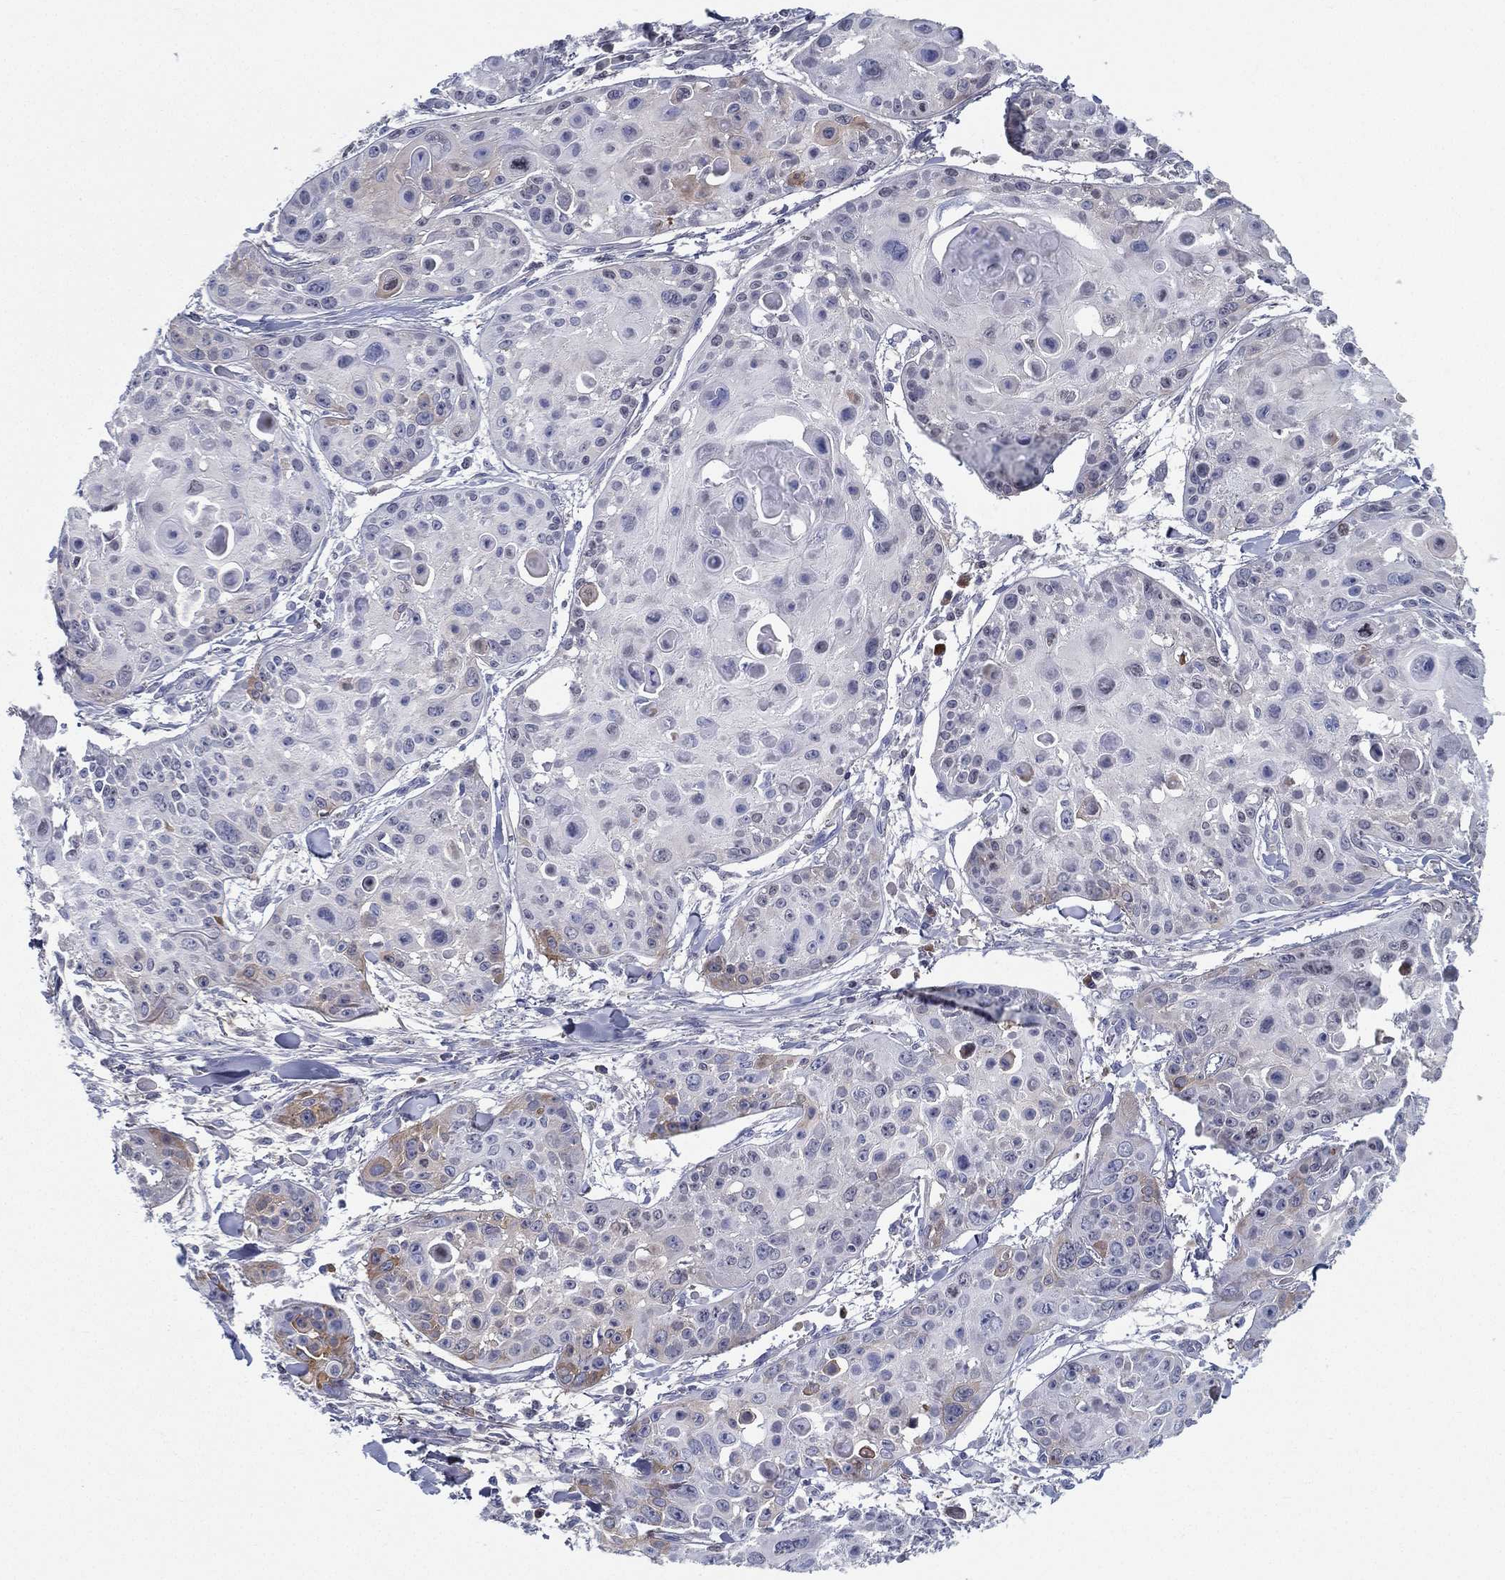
{"staining": {"intensity": "weak", "quantity": "<25%", "location": "cytoplasmic/membranous"}, "tissue": "skin cancer", "cell_type": "Tumor cells", "image_type": "cancer", "snomed": [{"axis": "morphology", "description": "Squamous cell carcinoma, NOS"}, {"axis": "topography", "description": "Skin"}, {"axis": "topography", "description": "Anal"}], "caption": "Tumor cells show no significant positivity in squamous cell carcinoma (skin).", "gene": "IFNB1", "patient": {"sex": "female", "age": 75}}